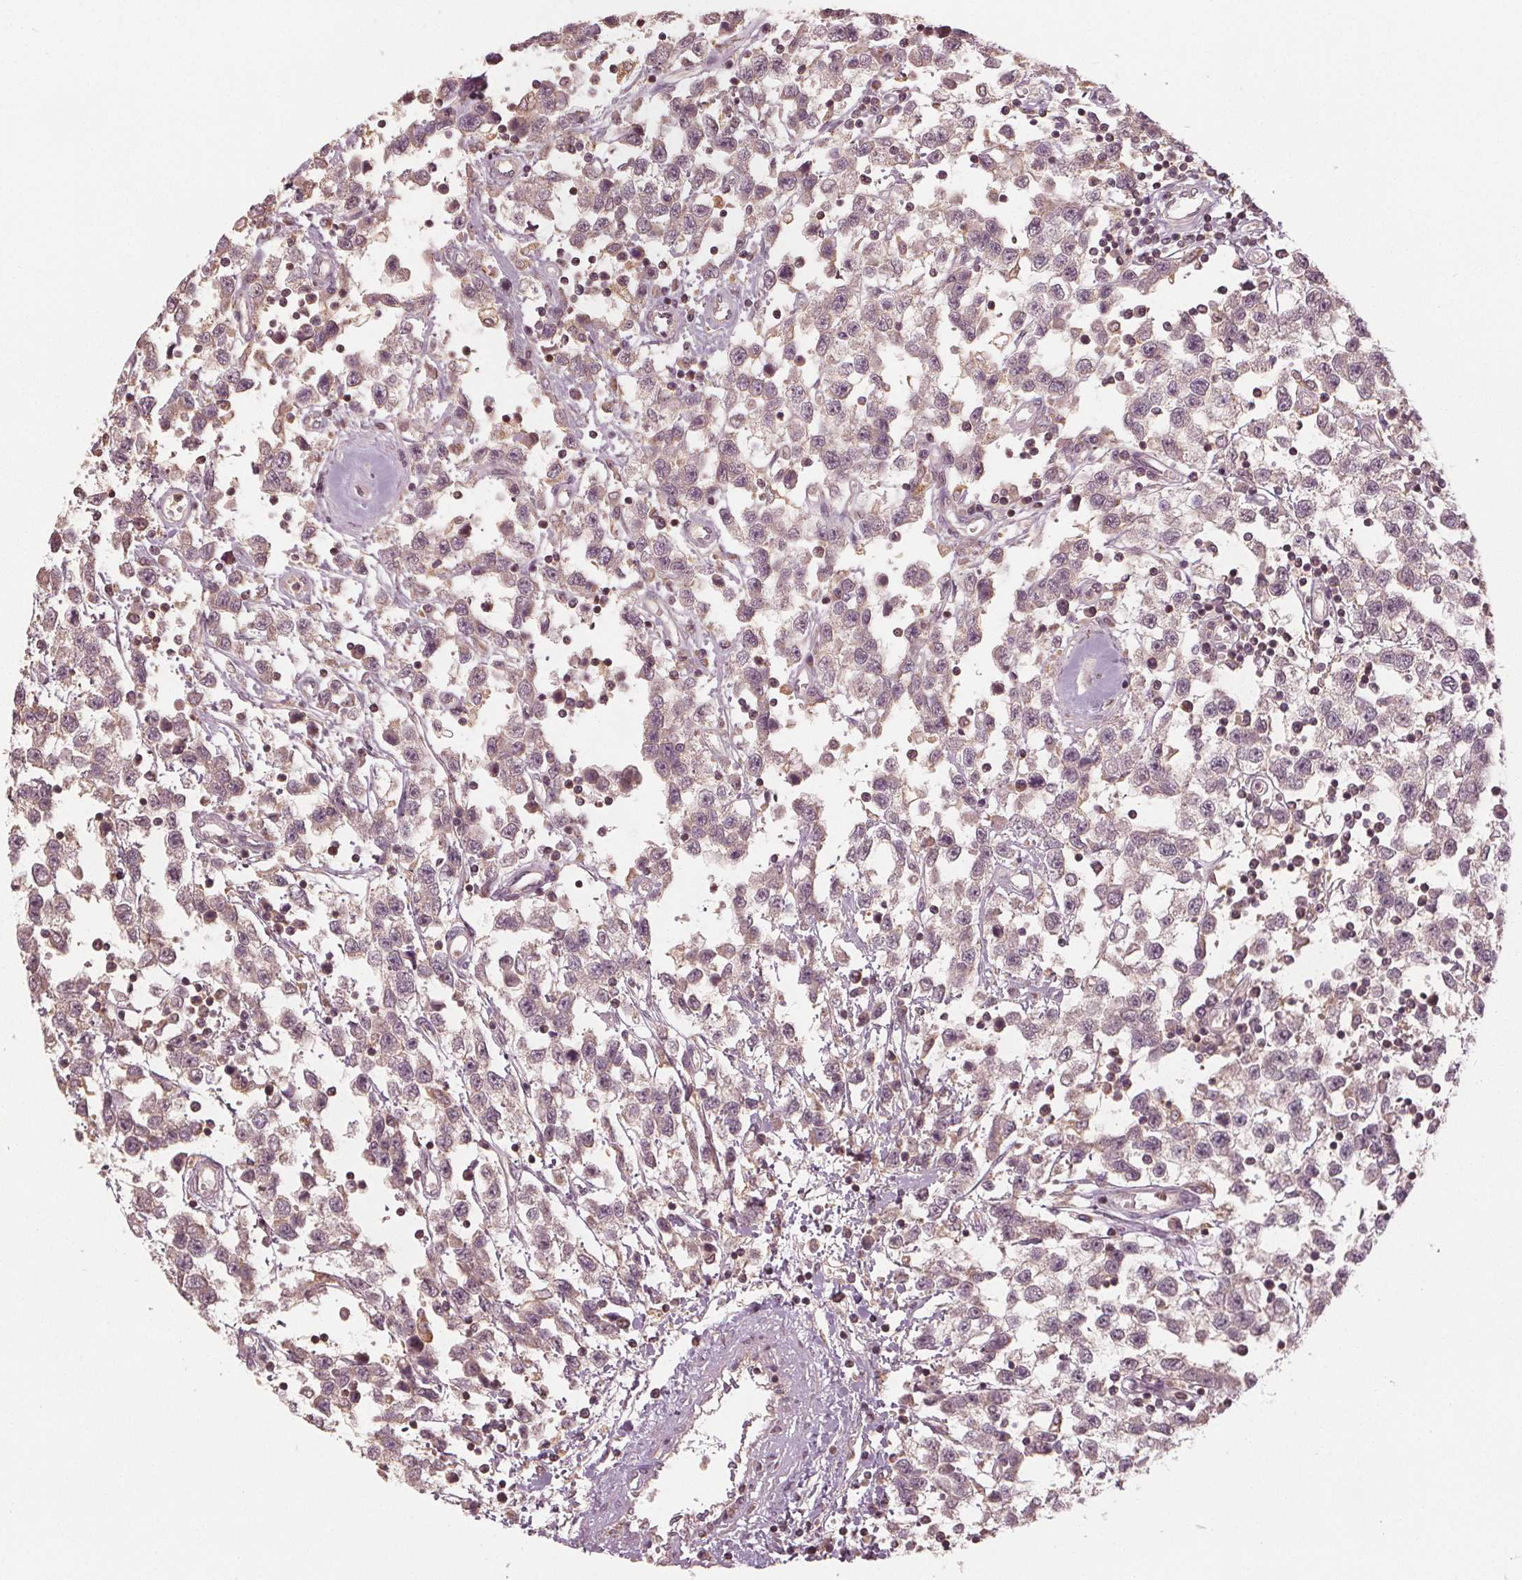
{"staining": {"intensity": "weak", "quantity": "<25%", "location": "cytoplasmic/membranous"}, "tissue": "testis cancer", "cell_type": "Tumor cells", "image_type": "cancer", "snomed": [{"axis": "morphology", "description": "Seminoma, NOS"}, {"axis": "topography", "description": "Testis"}], "caption": "Tumor cells show no significant protein expression in seminoma (testis).", "gene": "GNB2", "patient": {"sex": "male", "age": 34}}